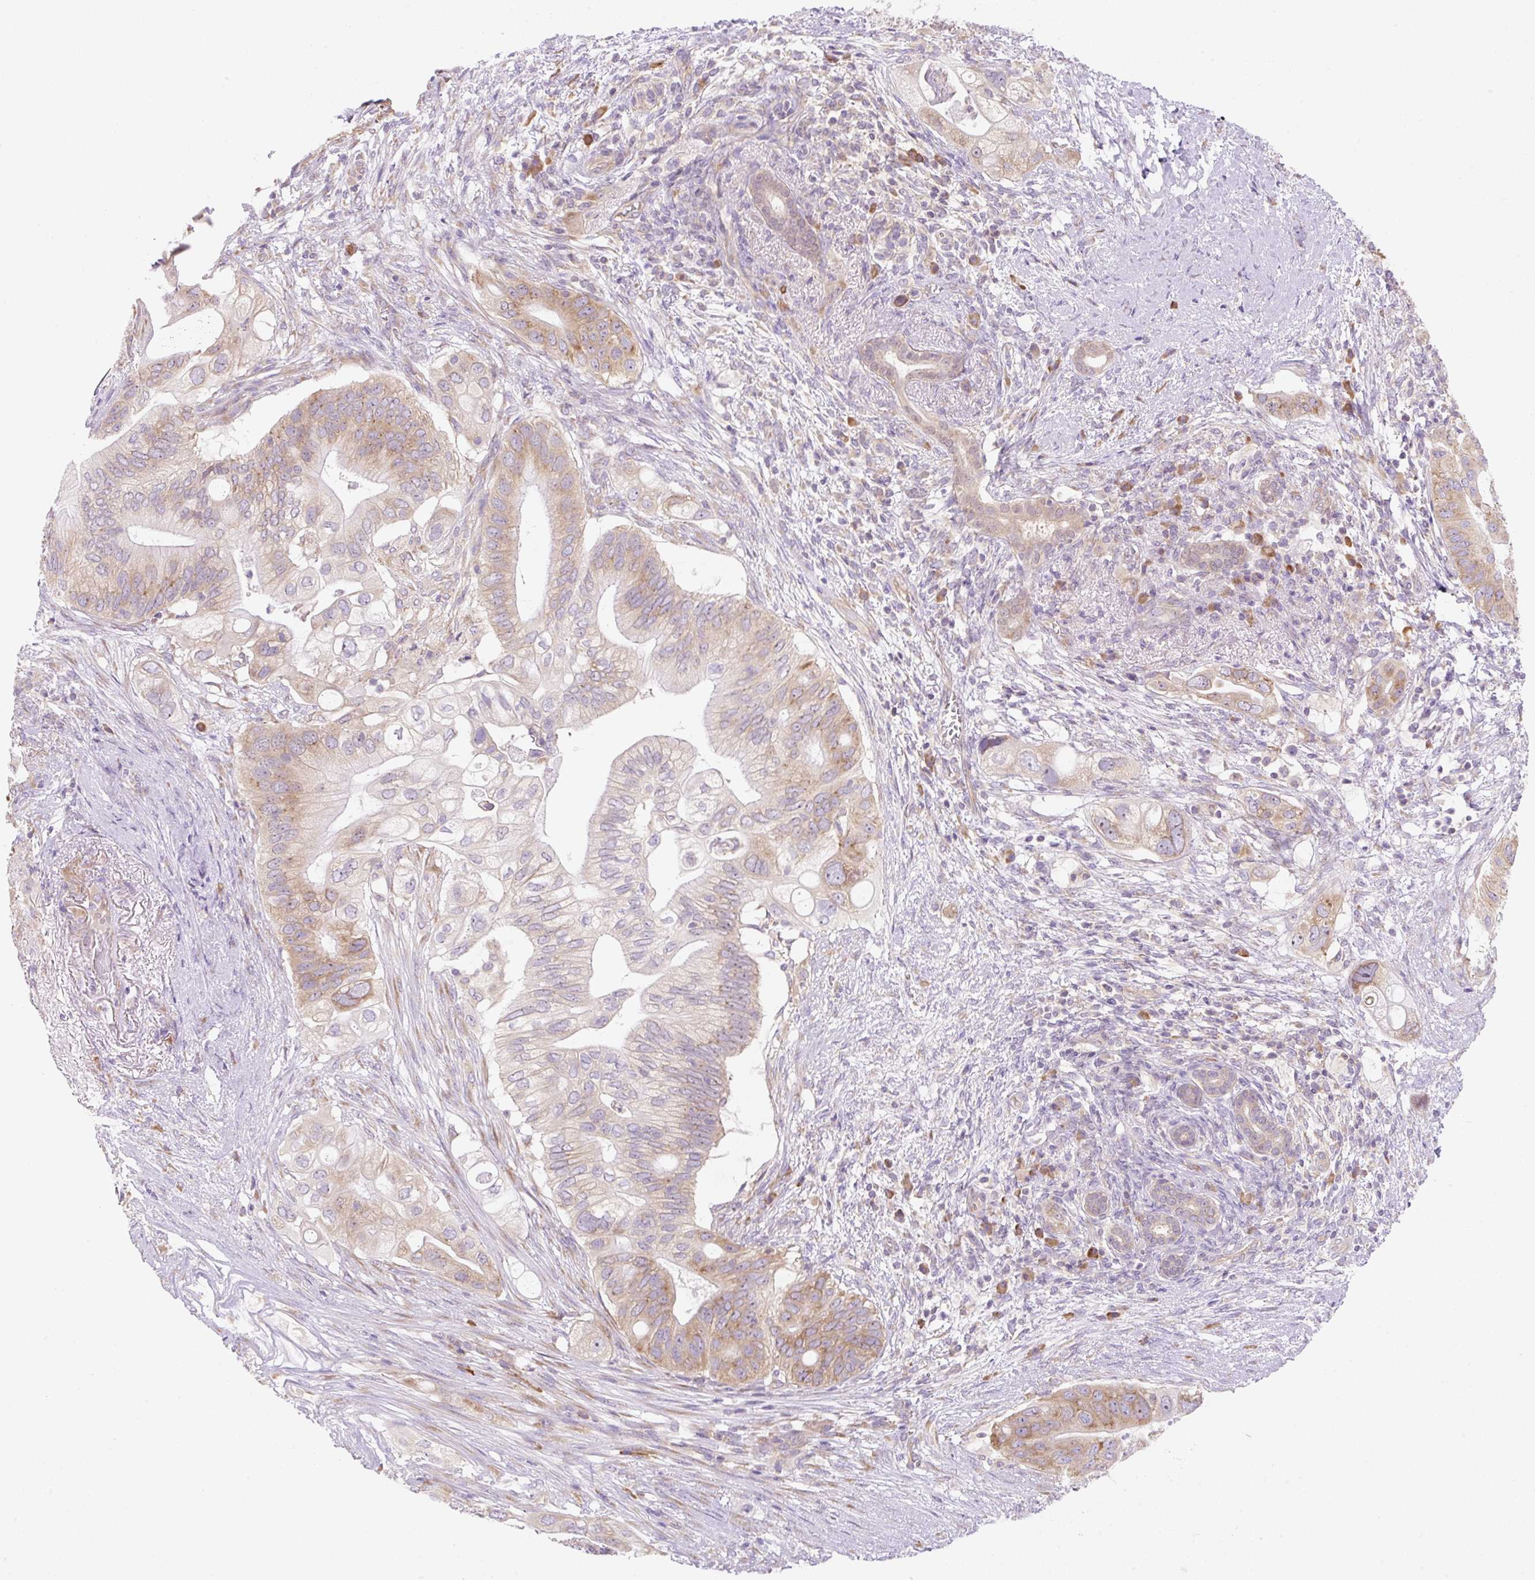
{"staining": {"intensity": "moderate", "quantity": "25%-75%", "location": "cytoplasmic/membranous"}, "tissue": "pancreatic cancer", "cell_type": "Tumor cells", "image_type": "cancer", "snomed": [{"axis": "morphology", "description": "Adenocarcinoma, NOS"}, {"axis": "topography", "description": "Pancreas"}], "caption": "The immunohistochemical stain highlights moderate cytoplasmic/membranous staining in tumor cells of adenocarcinoma (pancreatic) tissue.", "gene": "RPL18A", "patient": {"sex": "female", "age": 72}}